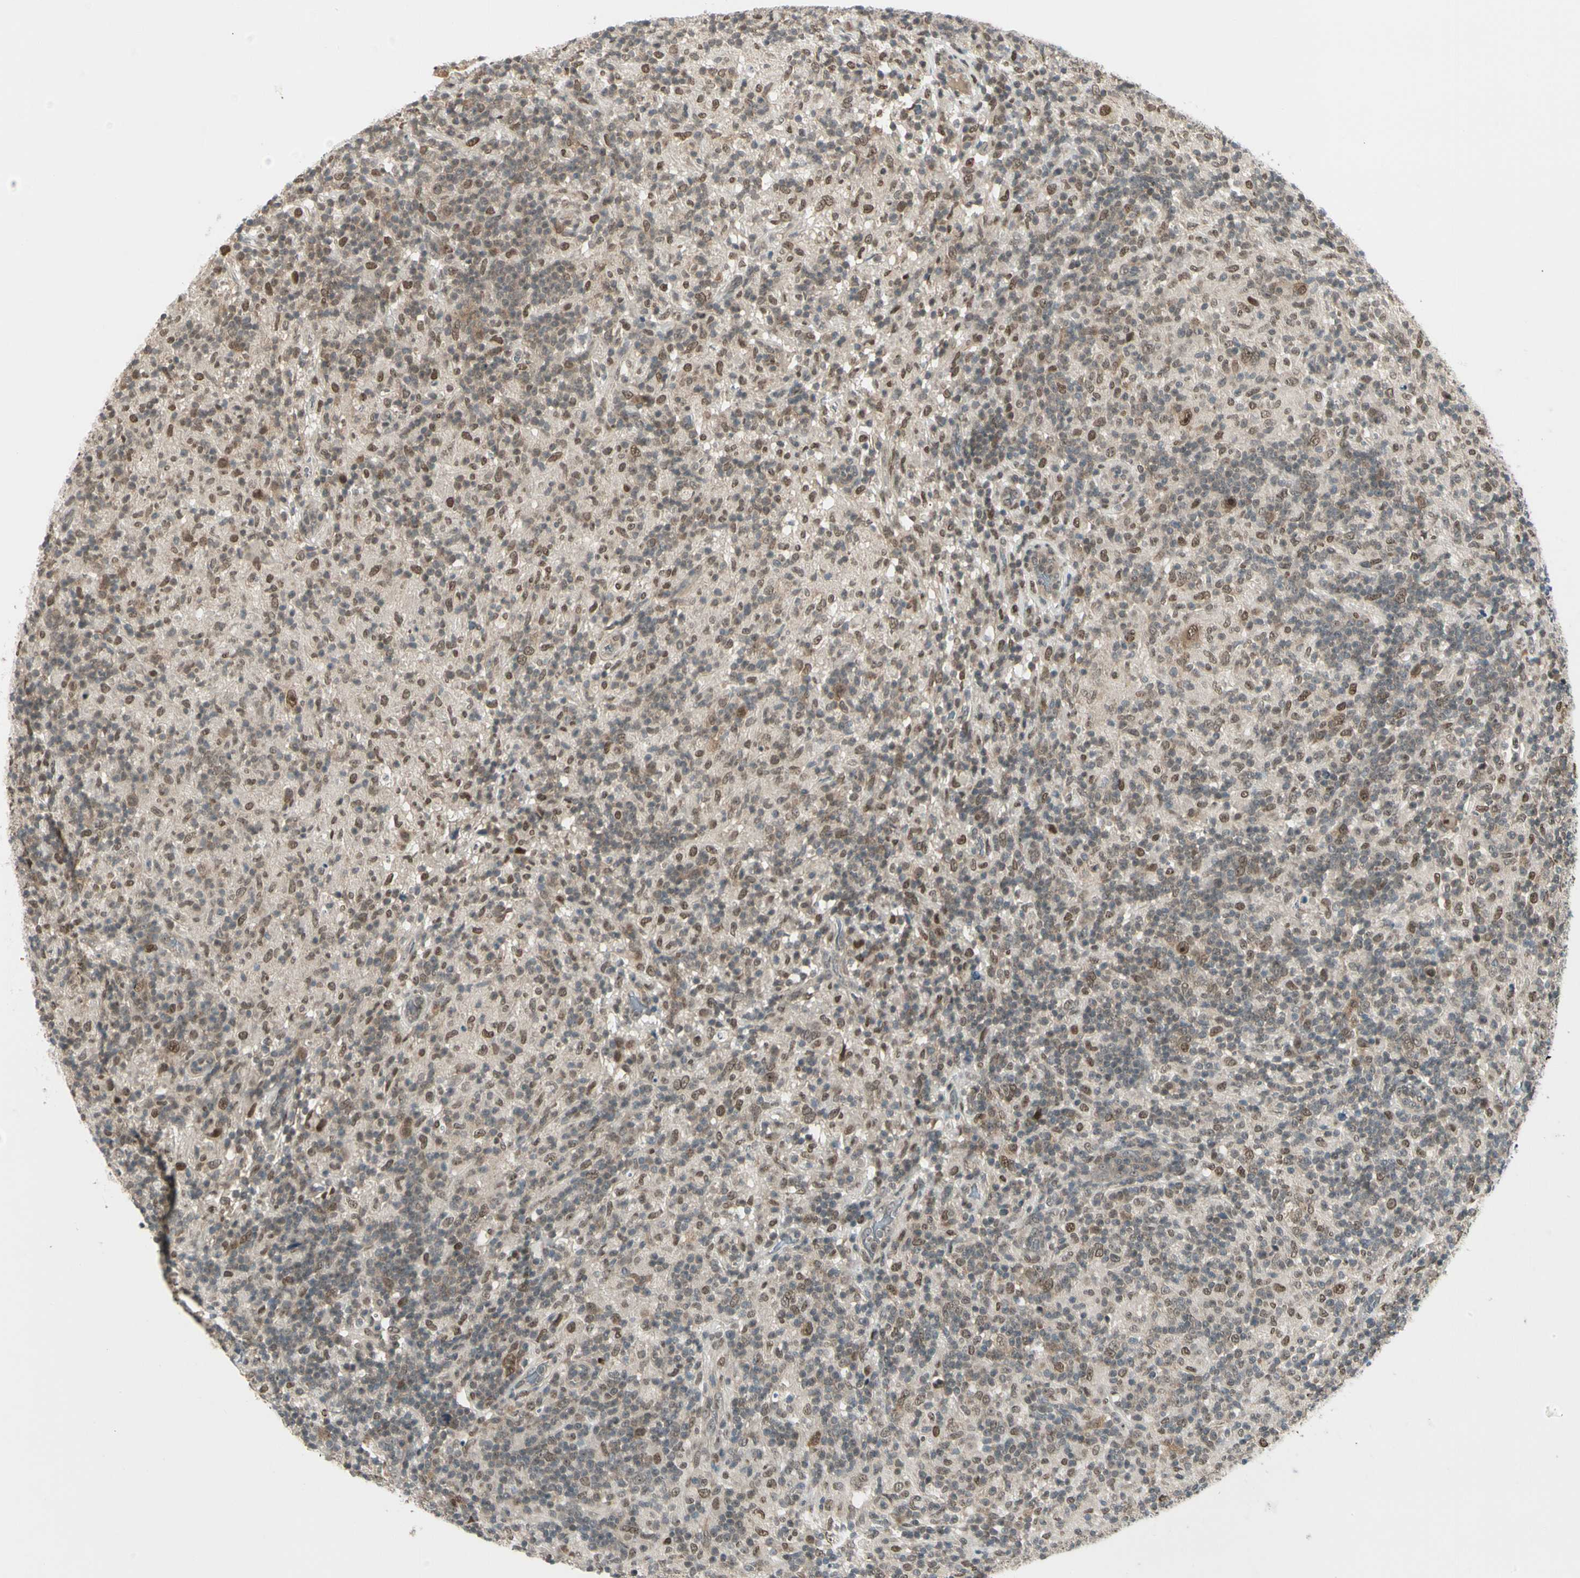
{"staining": {"intensity": "strong", "quantity": ">75%", "location": "nuclear"}, "tissue": "lymphoma", "cell_type": "Tumor cells", "image_type": "cancer", "snomed": [{"axis": "morphology", "description": "Hodgkin's disease, NOS"}, {"axis": "topography", "description": "Lymph node"}], "caption": "The micrograph demonstrates a brown stain indicating the presence of a protein in the nuclear of tumor cells in lymphoma.", "gene": "GTF3A", "patient": {"sex": "male", "age": 70}}